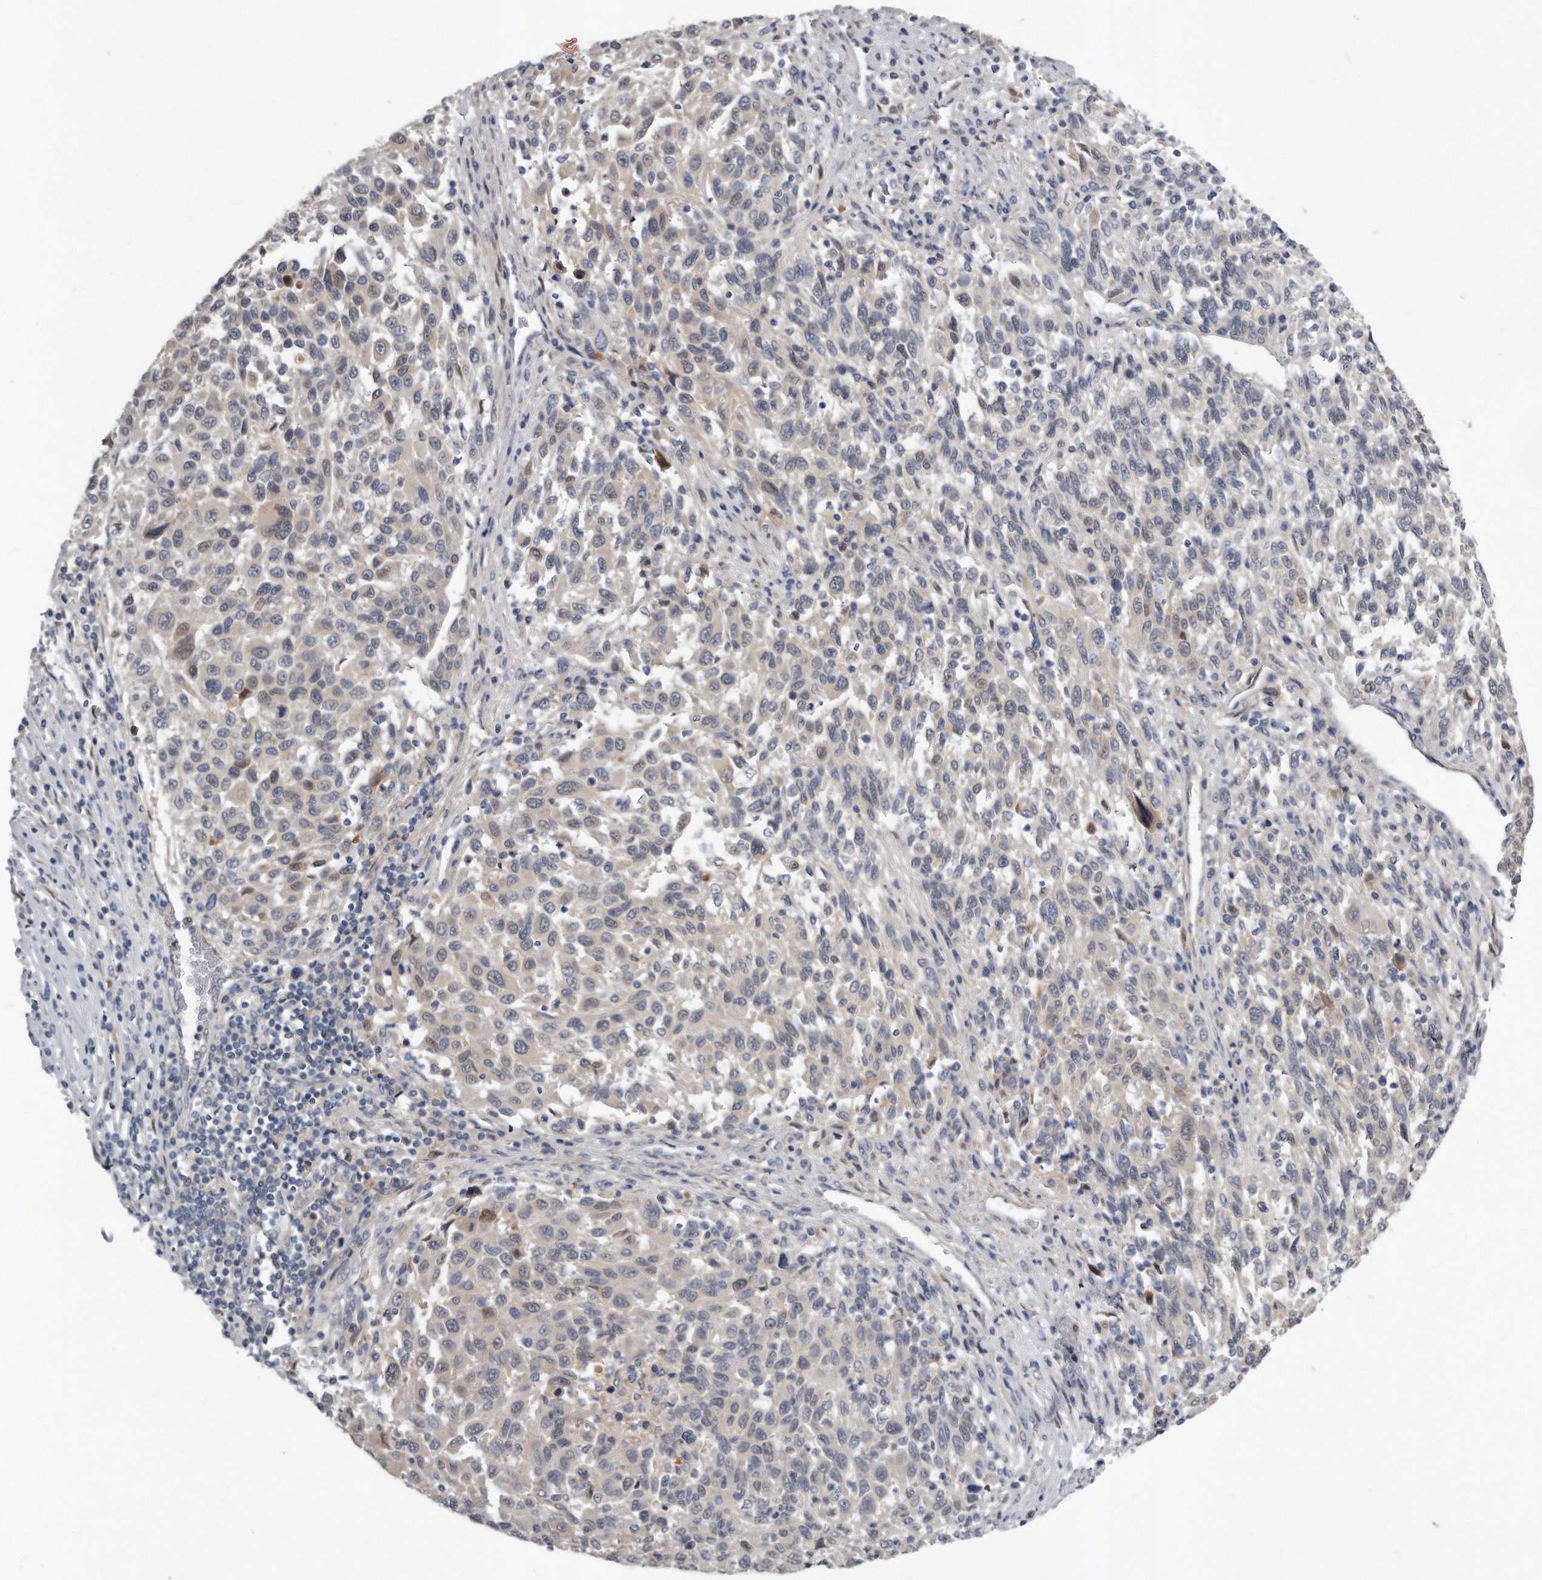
{"staining": {"intensity": "weak", "quantity": "<25%", "location": "nuclear"}, "tissue": "melanoma", "cell_type": "Tumor cells", "image_type": "cancer", "snomed": [{"axis": "morphology", "description": "Malignant melanoma, Metastatic site"}, {"axis": "topography", "description": "Lymph node"}], "caption": "Human malignant melanoma (metastatic site) stained for a protein using immunohistochemistry (IHC) displays no positivity in tumor cells.", "gene": "GGCT", "patient": {"sex": "male", "age": 61}}